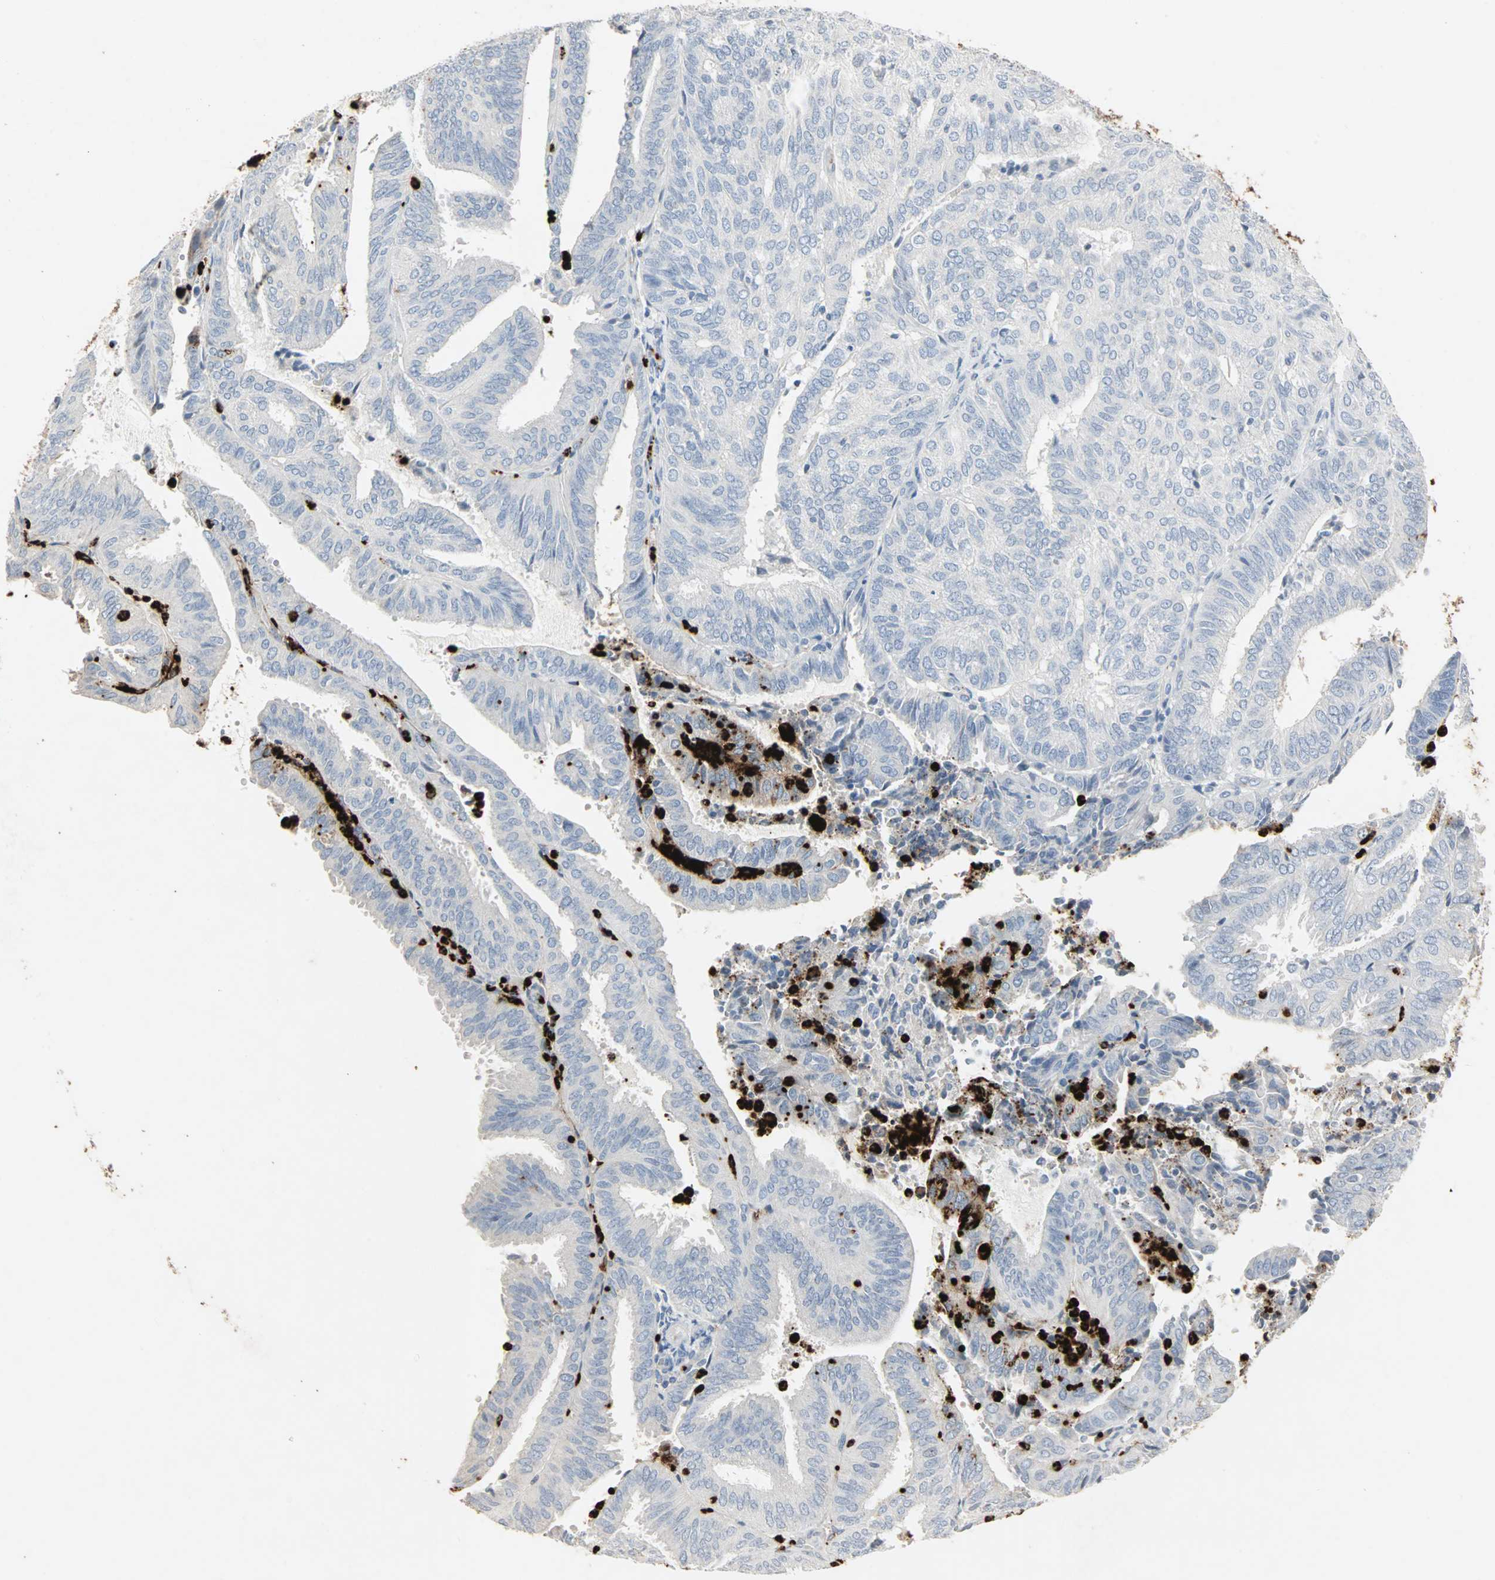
{"staining": {"intensity": "negative", "quantity": "none", "location": "none"}, "tissue": "endometrial cancer", "cell_type": "Tumor cells", "image_type": "cancer", "snomed": [{"axis": "morphology", "description": "Adenocarcinoma, NOS"}, {"axis": "topography", "description": "Uterus"}], "caption": "Immunohistochemistry micrograph of endometrial adenocarcinoma stained for a protein (brown), which displays no positivity in tumor cells. (Brightfield microscopy of DAB IHC at high magnification).", "gene": "CEACAM6", "patient": {"sex": "female", "age": 60}}